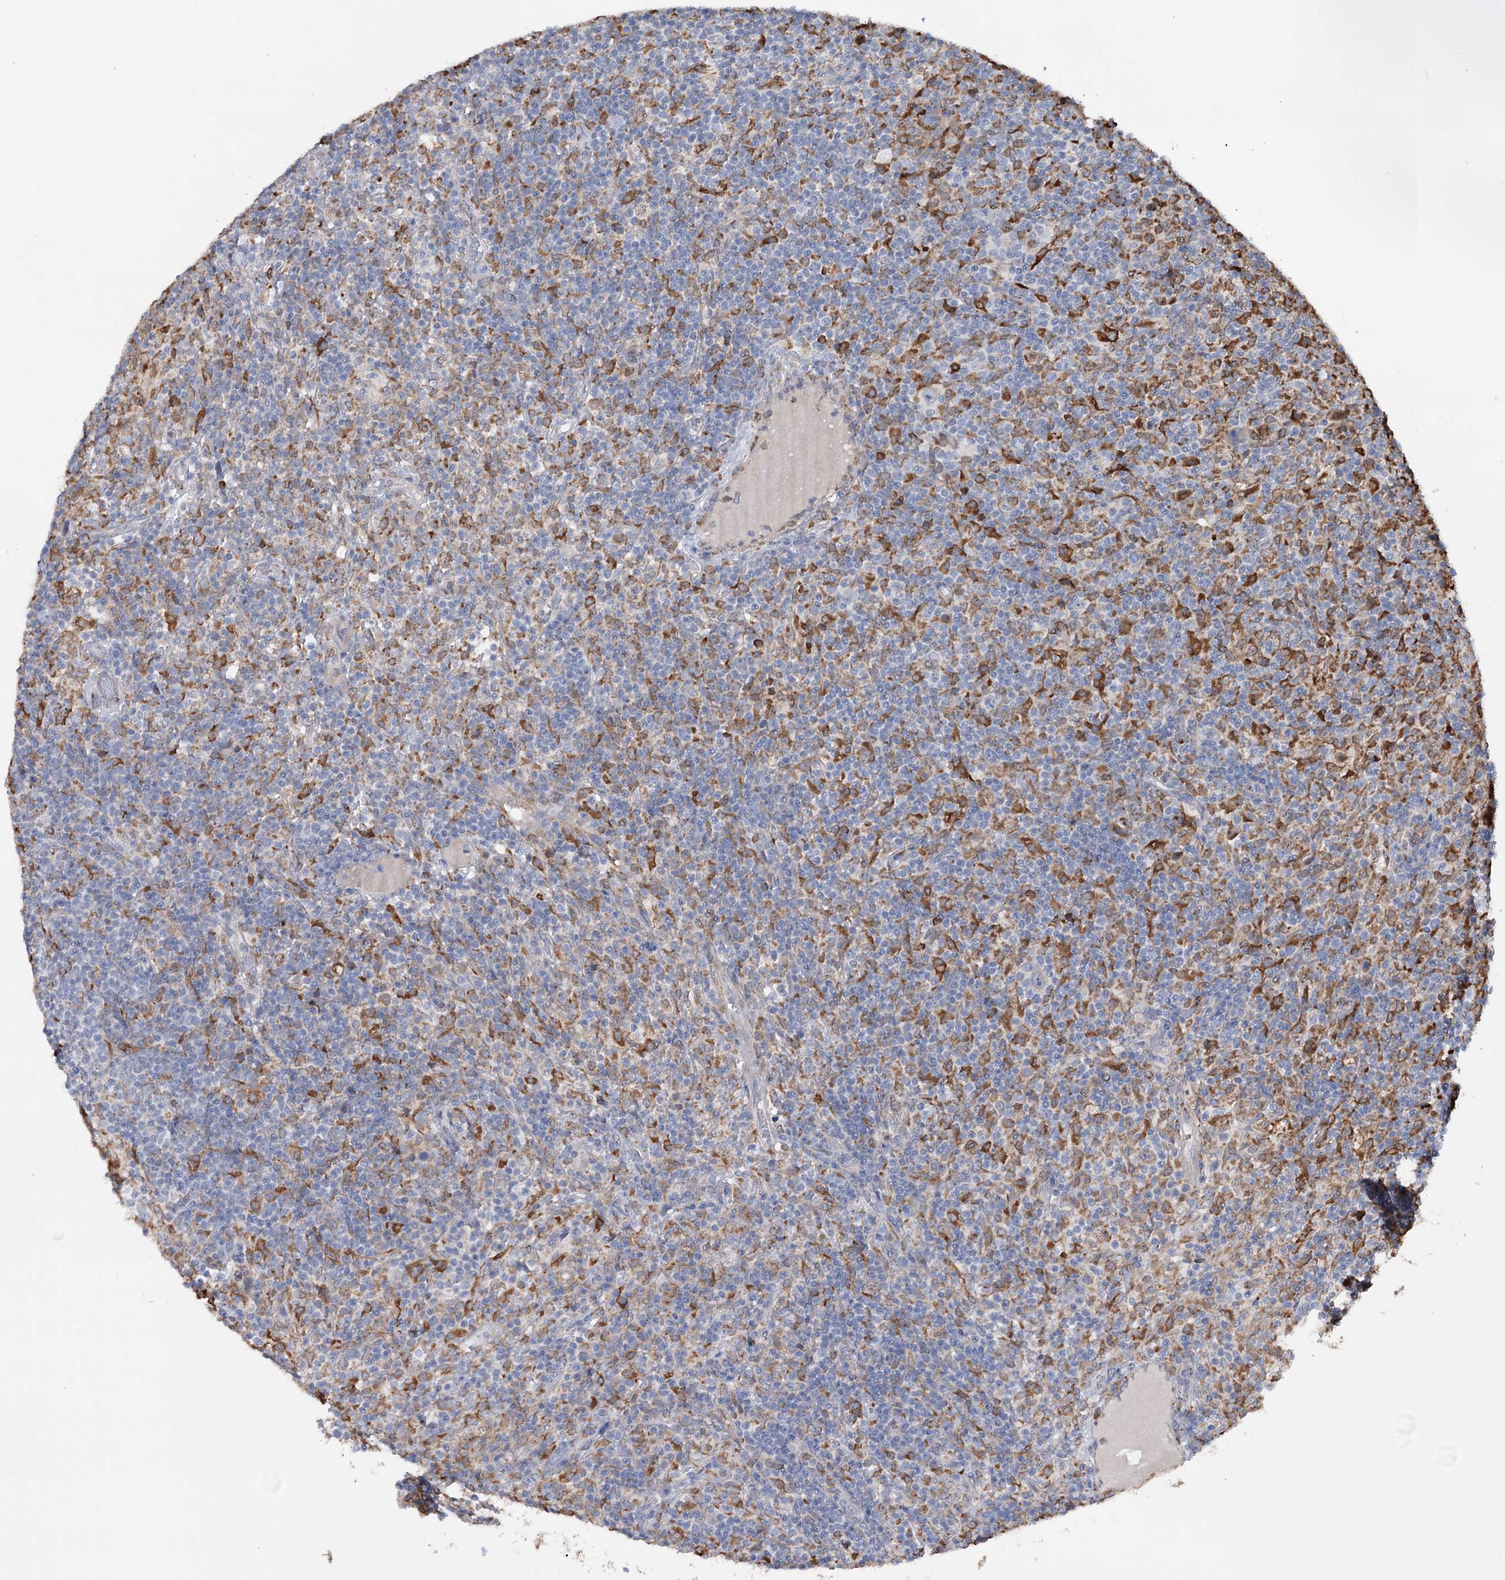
{"staining": {"intensity": "negative", "quantity": "none", "location": "none"}, "tissue": "lymphoma", "cell_type": "Tumor cells", "image_type": "cancer", "snomed": [{"axis": "morphology", "description": "Hodgkin's disease, NOS"}, {"axis": "topography", "description": "Lymph node"}], "caption": "Human Hodgkin's disease stained for a protein using IHC reveals no staining in tumor cells.", "gene": "TRIM71", "patient": {"sex": "male", "age": 70}}